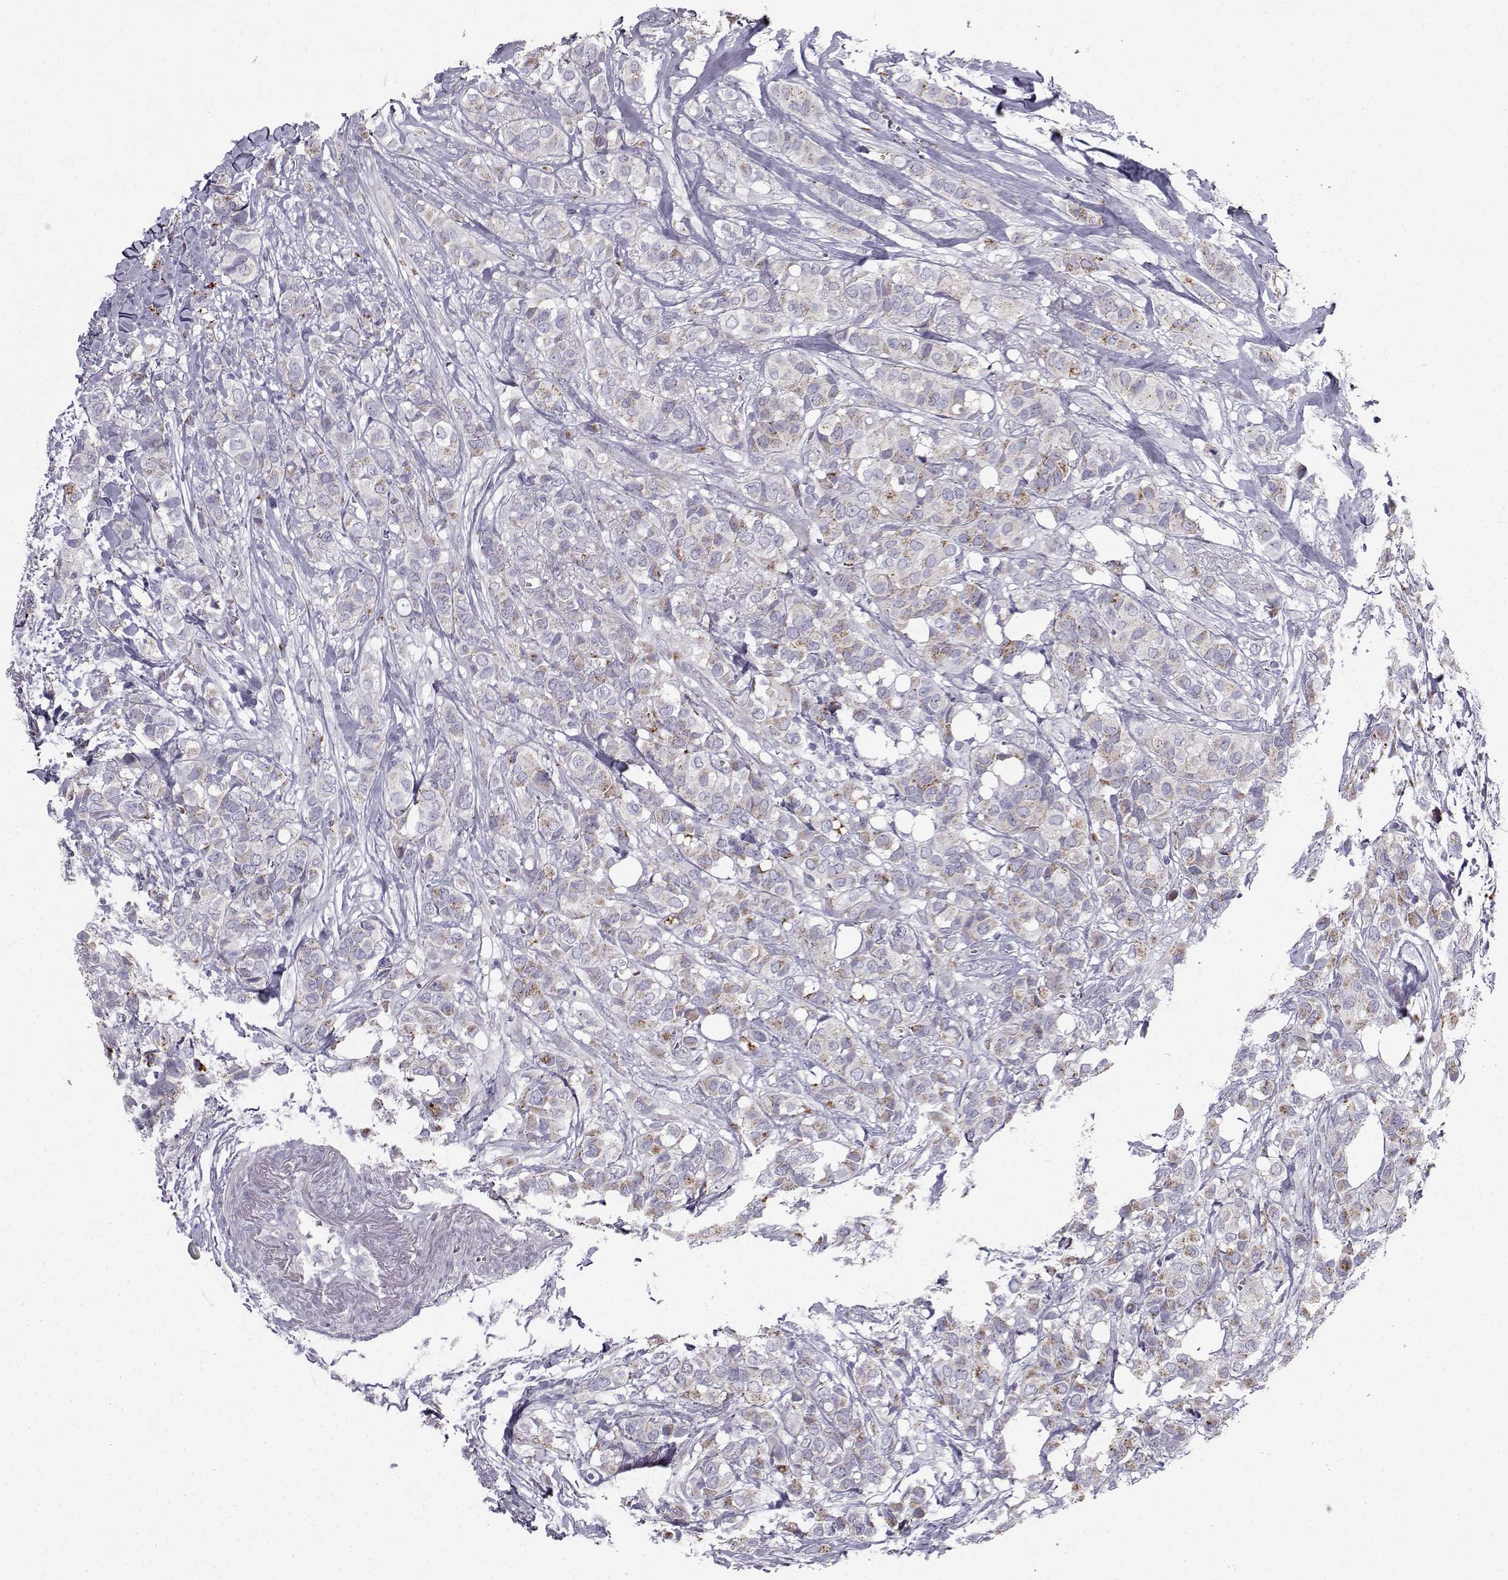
{"staining": {"intensity": "moderate", "quantity": "25%-75%", "location": "cytoplasmic/membranous"}, "tissue": "breast cancer", "cell_type": "Tumor cells", "image_type": "cancer", "snomed": [{"axis": "morphology", "description": "Duct carcinoma"}, {"axis": "topography", "description": "Breast"}], "caption": "Breast cancer (invasive ductal carcinoma) stained with DAB immunohistochemistry (IHC) displays medium levels of moderate cytoplasmic/membranous positivity in approximately 25%-75% of tumor cells. Immunohistochemistry stains the protein of interest in brown and the nuclei are stained blue.", "gene": "CALCR", "patient": {"sex": "female", "age": 85}}